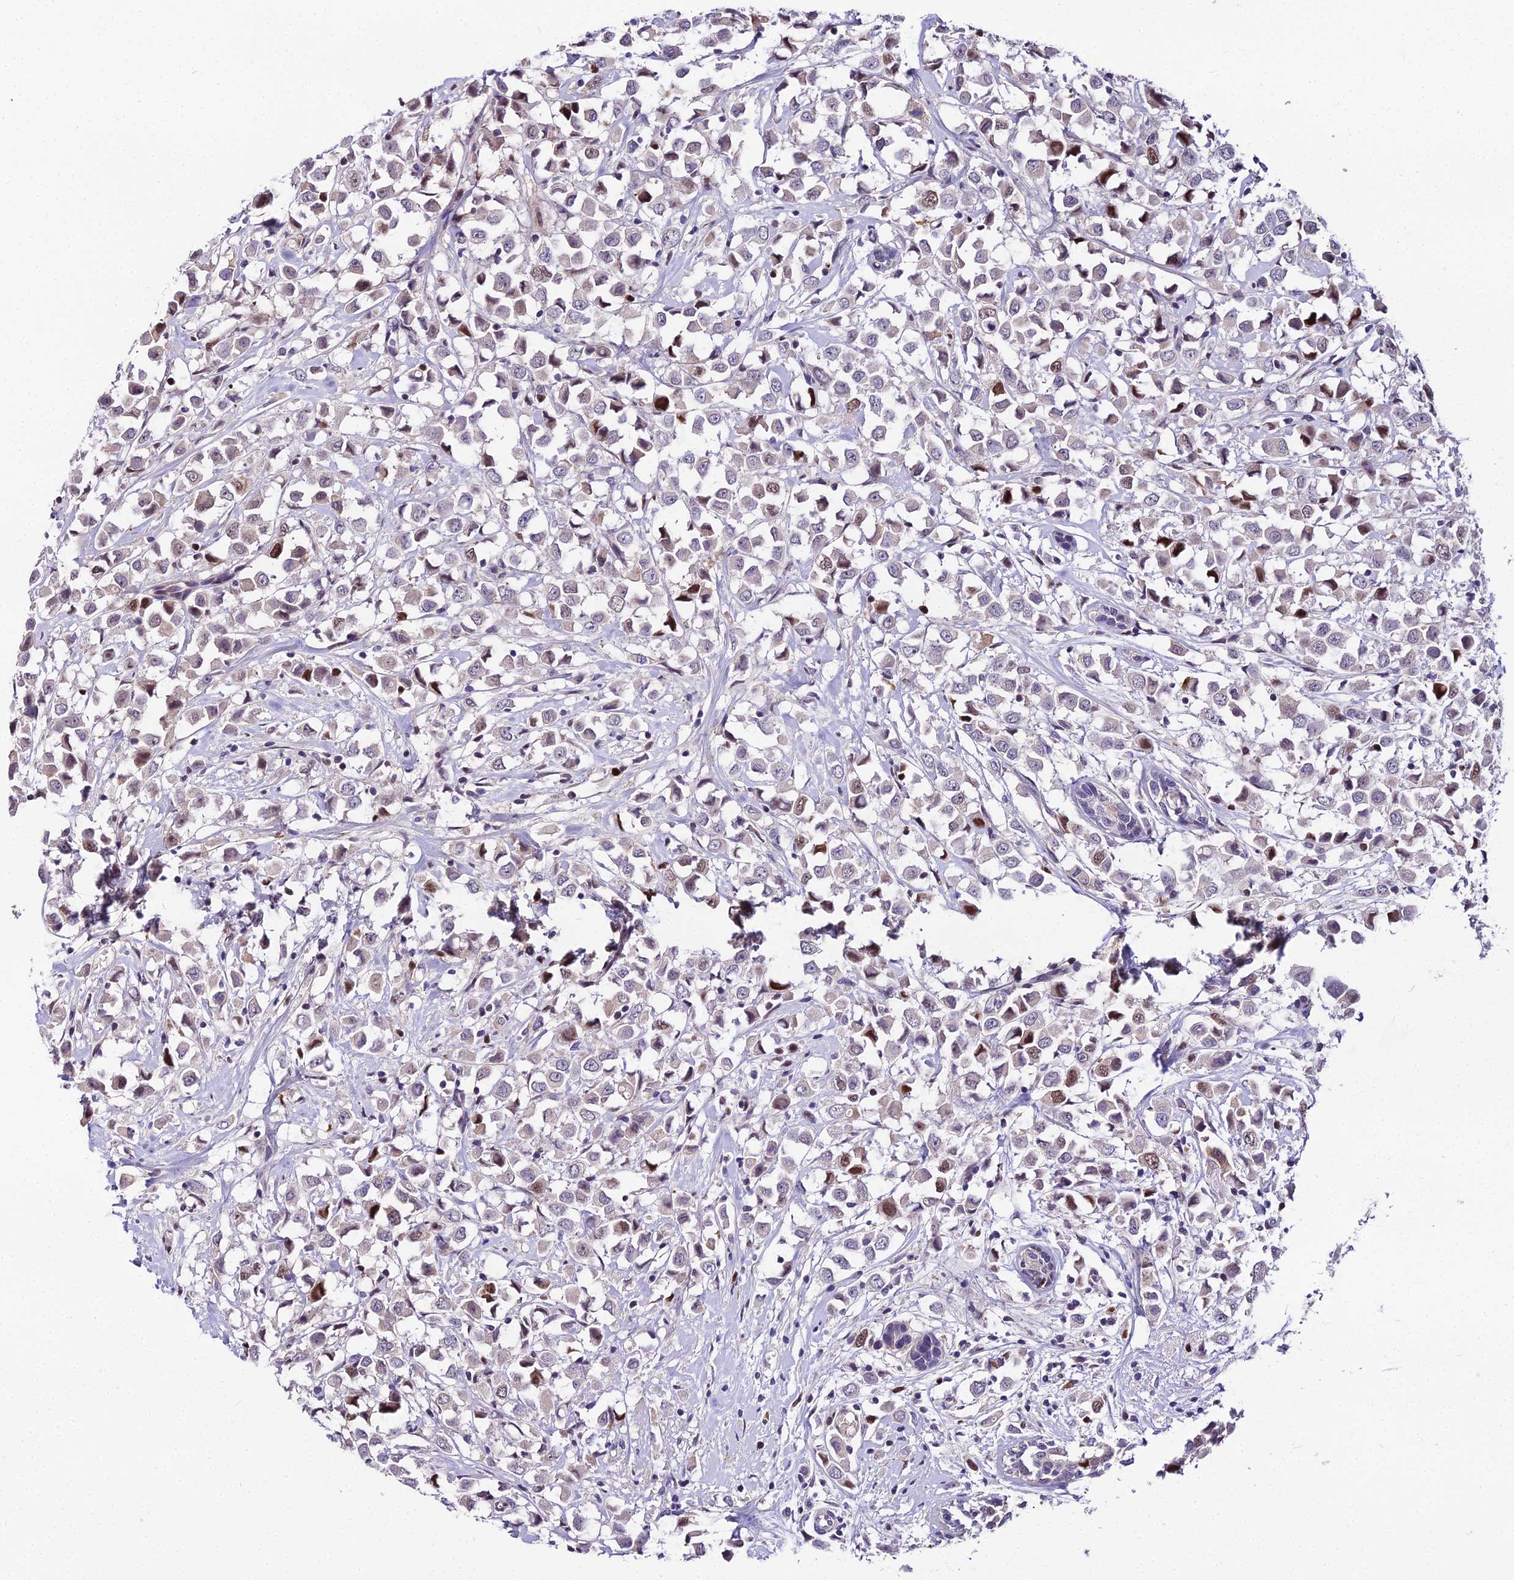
{"staining": {"intensity": "moderate", "quantity": "<25%", "location": "nuclear"}, "tissue": "breast cancer", "cell_type": "Tumor cells", "image_type": "cancer", "snomed": [{"axis": "morphology", "description": "Duct carcinoma"}, {"axis": "topography", "description": "Breast"}], "caption": "Breast cancer stained with immunohistochemistry (IHC) exhibits moderate nuclear positivity in approximately <25% of tumor cells. Using DAB (brown) and hematoxylin (blue) stains, captured at high magnification using brightfield microscopy.", "gene": "TRIML2", "patient": {"sex": "female", "age": 61}}